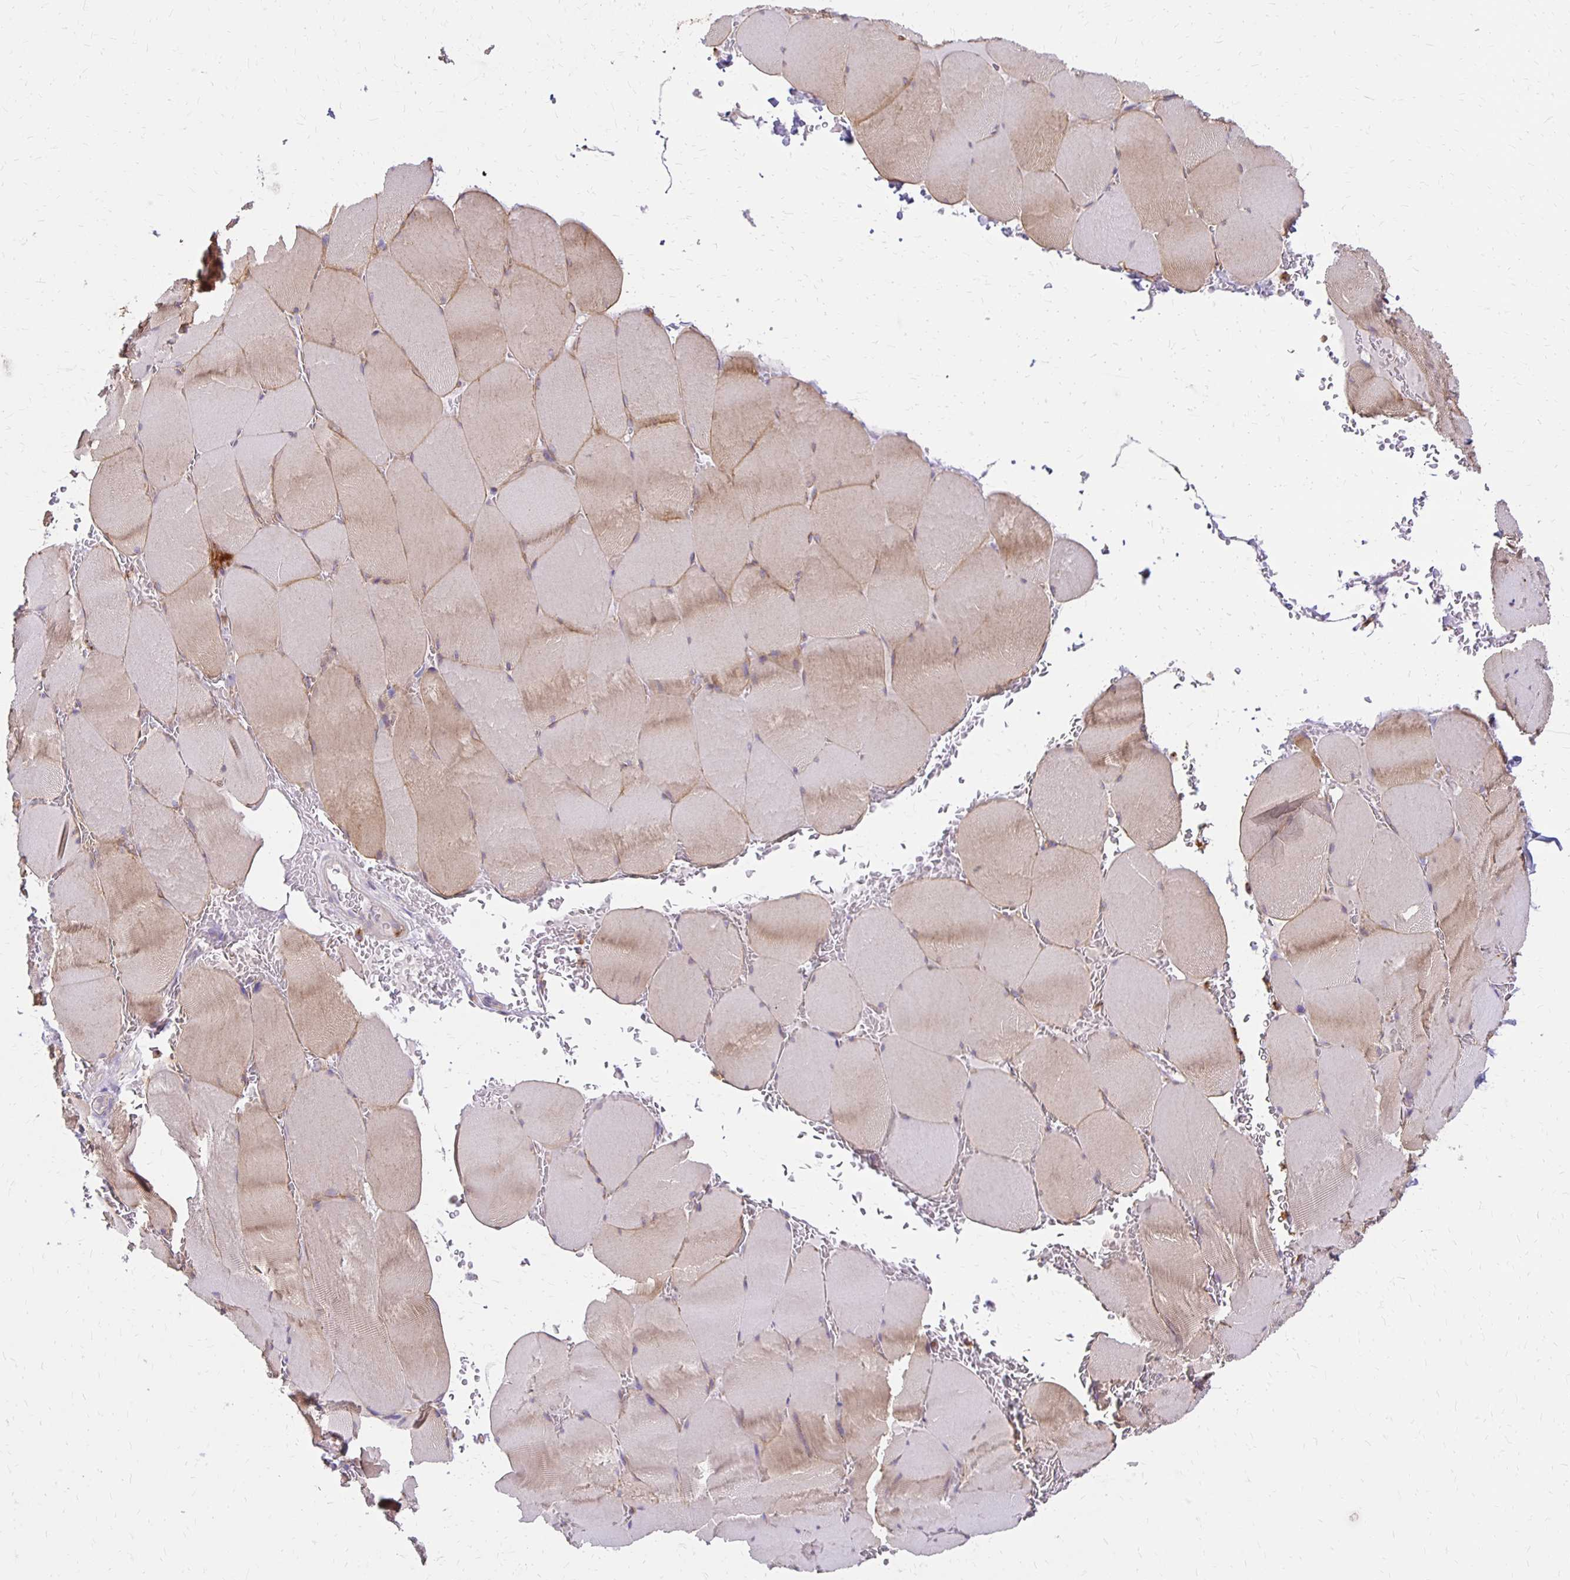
{"staining": {"intensity": "weak", "quantity": ">75%", "location": "cytoplasmic/membranous"}, "tissue": "skeletal muscle", "cell_type": "Myocytes", "image_type": "normal", "snomed": [{"axis": "morphology", "description": "Normal tissue, NOS"}, {"axis": "topography", "description": "Skeletal muscle"}, {"axis": "topography", "description": "Head-Neck"}], "caption": "This image displays immunohistochemistry staining of unremarkable skeletal muscle, with low weak cytoplasmic/membranous positivity in about >75% of myocytes.", "gene": "TTYH1", "patient": {"sex": "male", "age": 66}}